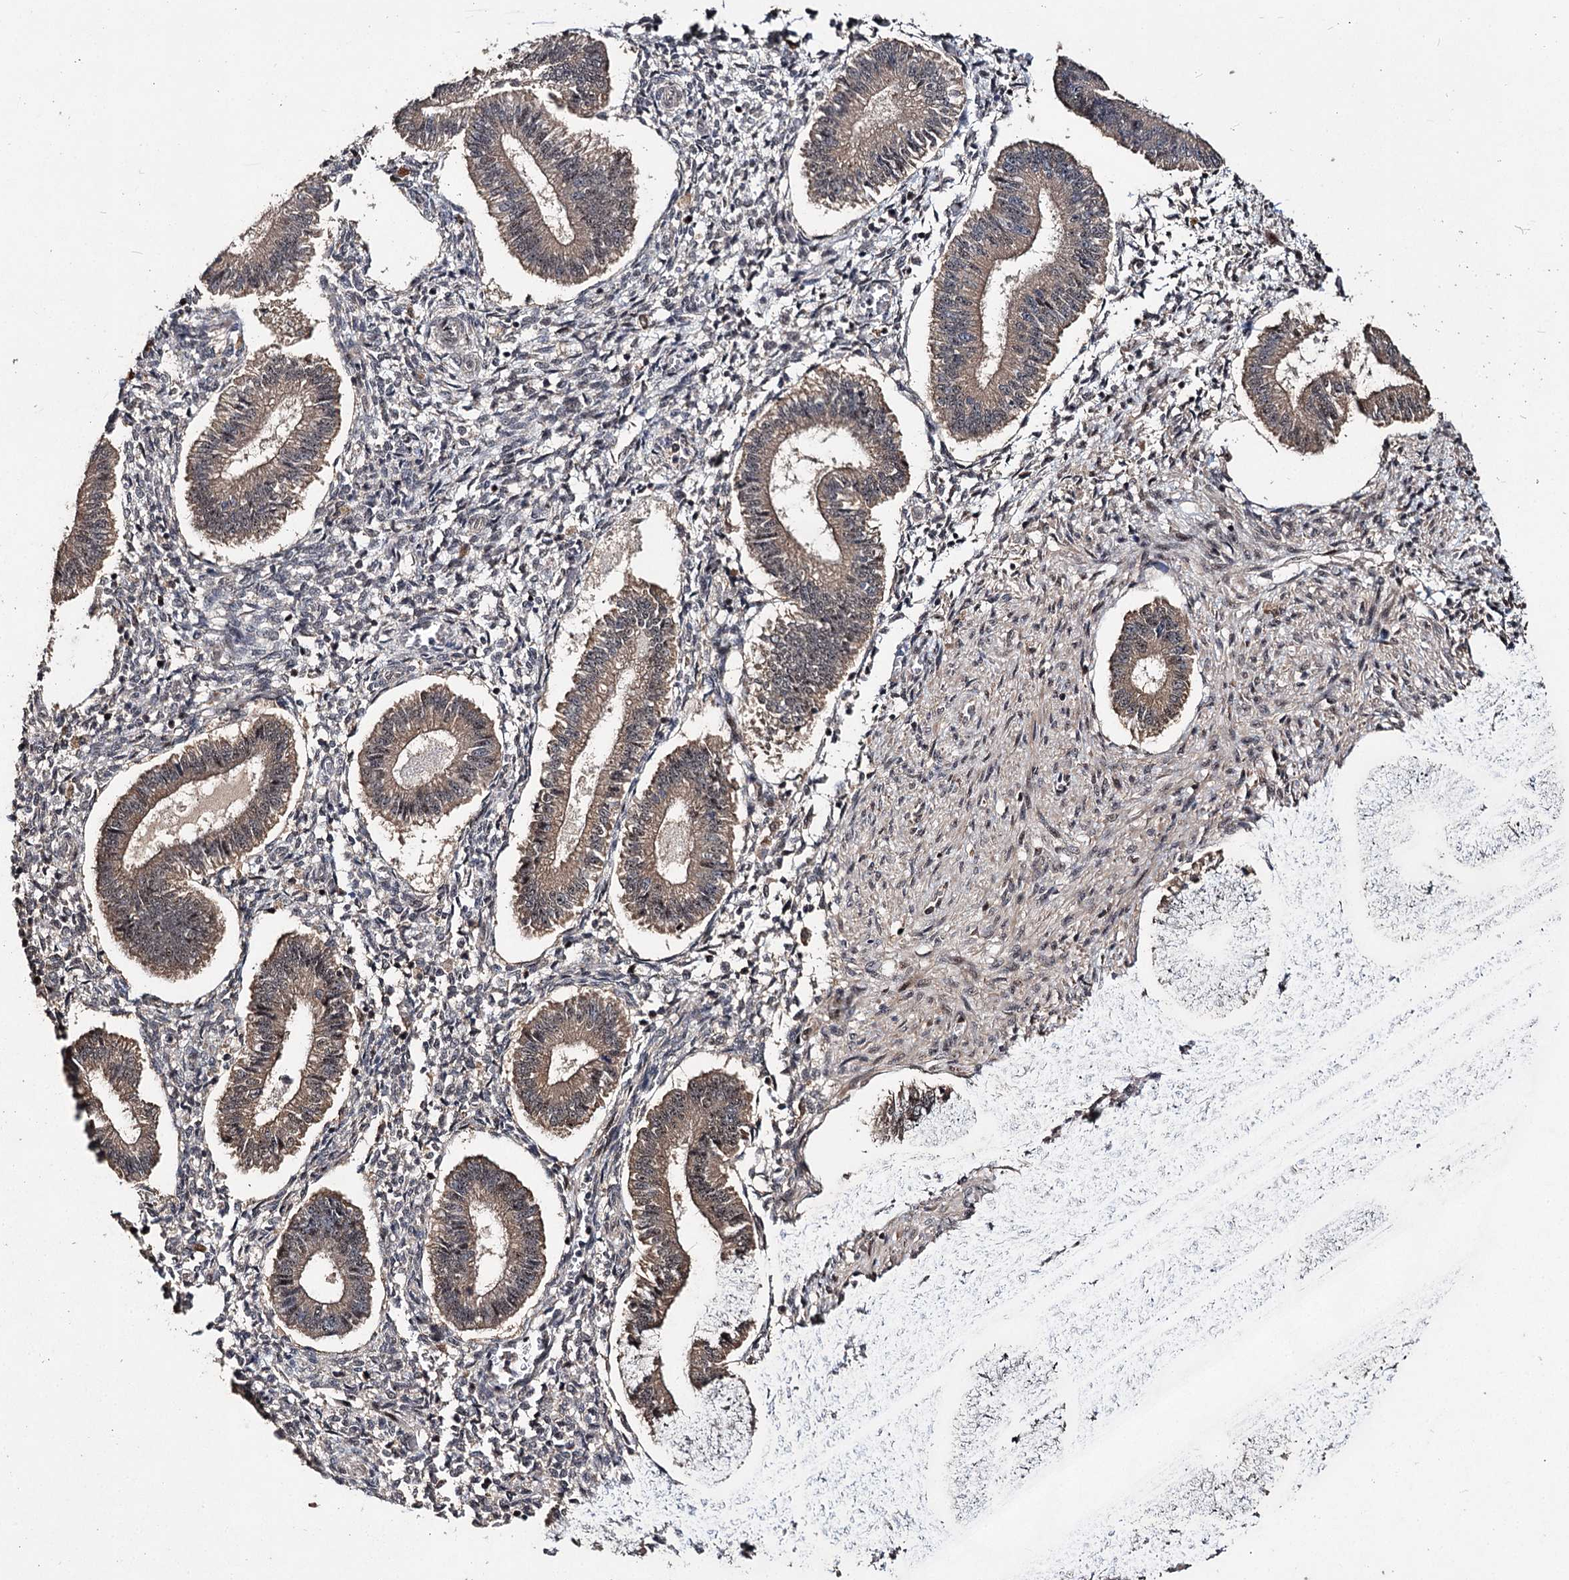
{"staining": {"intensity": "weak", "quantity": "<25%", "location": "cytoplasmic/membranous,nuclear"}, "tissue": "endometrium", "cell_type": "Cells in endometrial stroma", "image_type": "normal", "snomed": [{"axis": "morphology", "description": "Normal tissue, NOS"}, {"axis": "topography", "description": "Endometrium"}], "caption": "Immunohistochemistry (IHC) histopathology image of normal endometrium: human endometrium stained with DAB (3,3'-diaminobenzidine) shows no significant protein staining in cells in endometrial stroma. Brightfield microscopy of immunohistochemistry (IHC) stained with DAB (3,3'-diaminobenzidine) (brown) and hematoxylin (blue), captured at high magnification.", "gene": "MKNK2", "patient": {"sex": "female", "age": 25}}